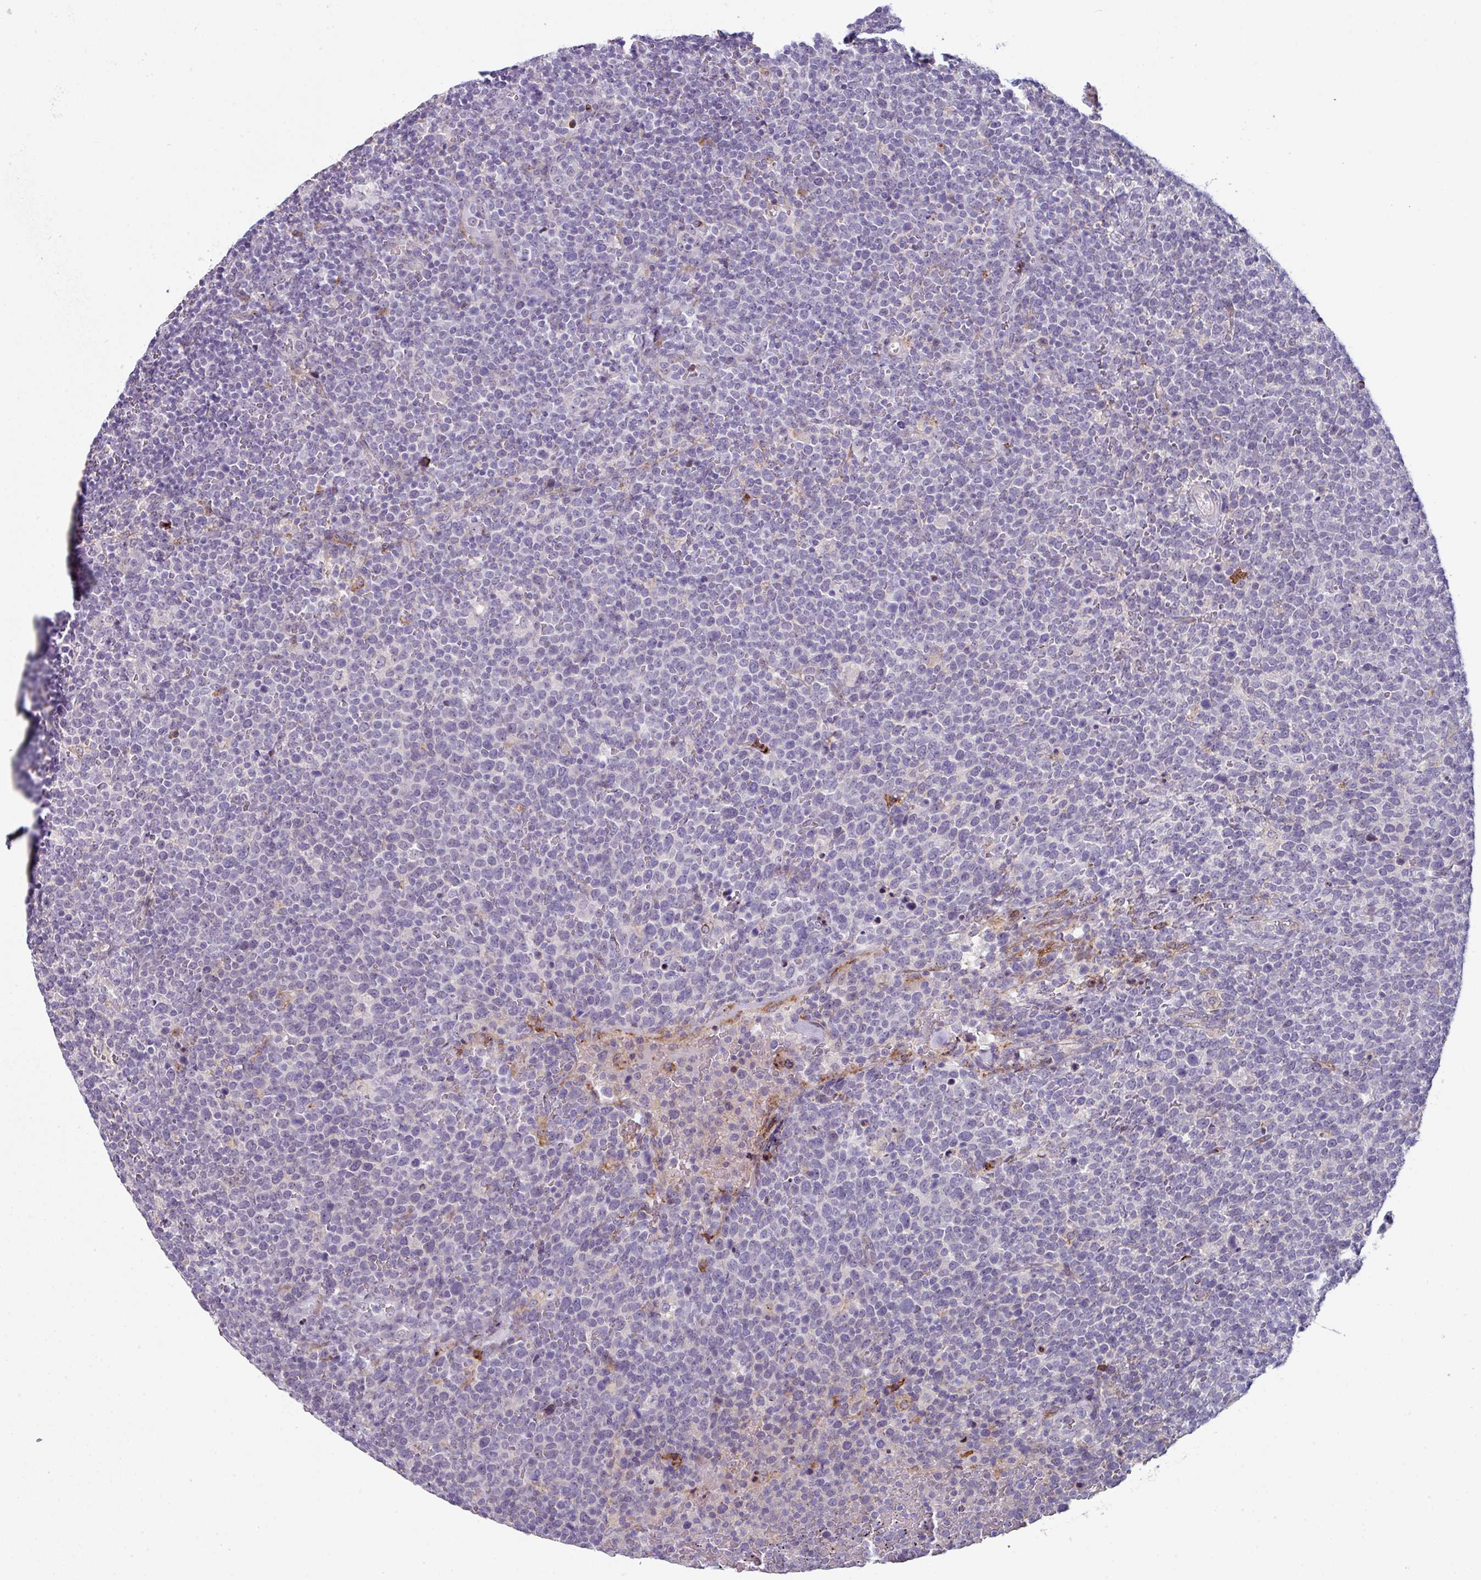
{"staining": {"intensity": "negative", "quantity": "none", "location": "none"}, "tissue": "lymphoma", "cell_type": "Tumor cells", "image_type": "cancer", "snomed": [{"axis": "morphology", "description": "Malignant lymphoma, non-Hodgkin's type, High grade"}, {"axis": "topography", "description": "Lymph node"}], "caption": "Tumor cells show no significant protein expression in high-grade malignant lymphoma, non-Hodgkin's type. The staining is performed using DAB (3,3'-diaminobenzidine) brown chromogen with nuclei counter-stained in using hematoxylin.", "gene": "BMS1", "patient": {"sex": "male", "age": 61}}